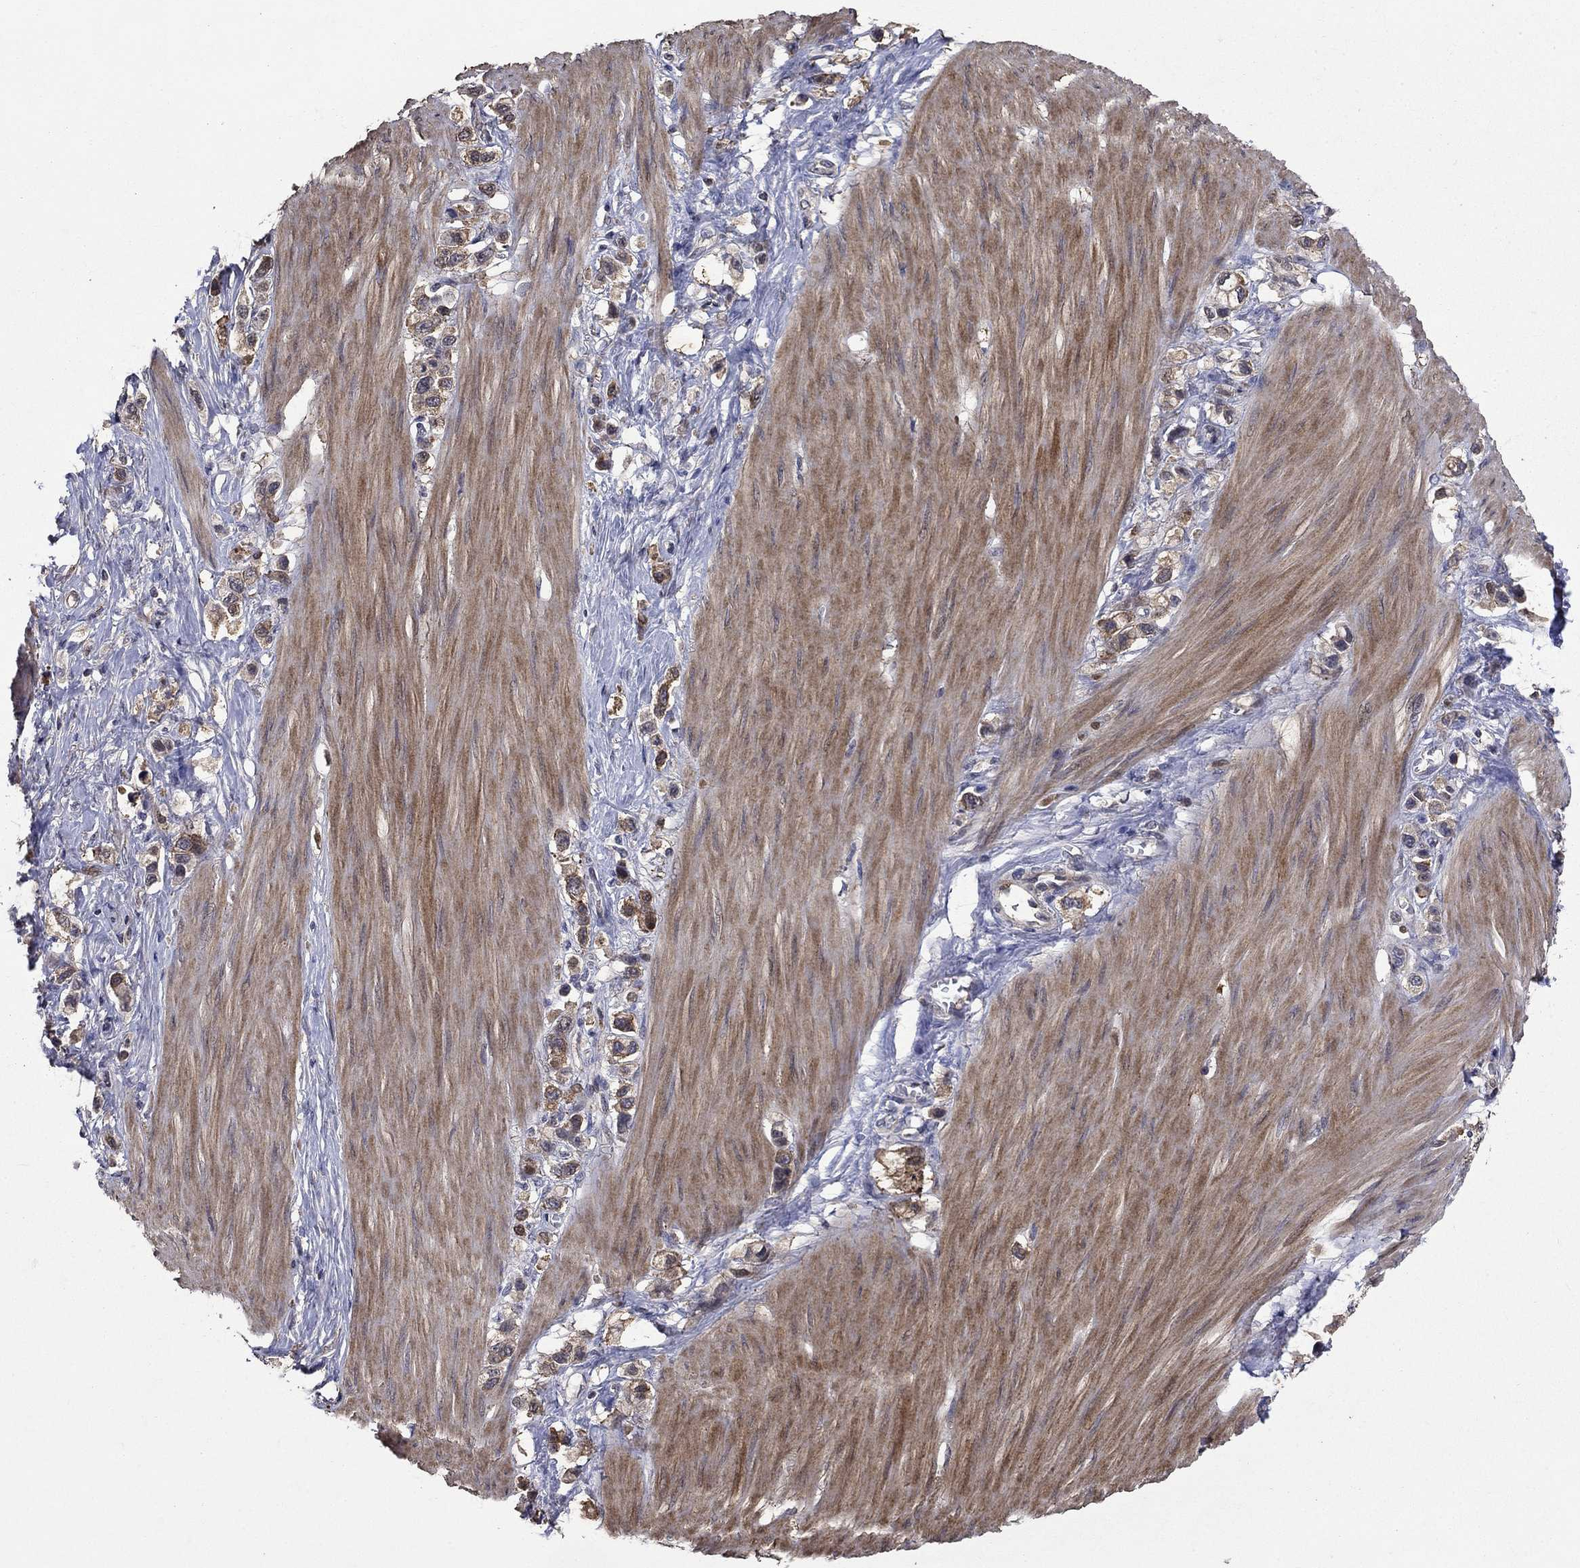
{"staining": {"intensity": "moderate", "quantity": "25%-75%", "location": "cytoplasmic/membranous"}, "tissue": "stomach cancer", "cell_type": "Tumor cells", "image_type": "cancer", "snomed": [{"axis": "morphology", "description": "Normal tissue, NOS"}, {"axis": "morphology", "description": "Adenocarcinoma, NOS"}, {"axis": "morphology", "description": "Adenocarcinoma, High grade"}, {"axis": "topography", "description": "Stomach, upper"}, {"axis": "topography", "description": "Stomach"}], "caption": "Moderate cytoplasmic/membranous positivity is seen in about 25%-75% of tumor cells in stomach adenocarcinoma.", "gene": "DVL1", "patient": {"sex": "female", "age": 65}}